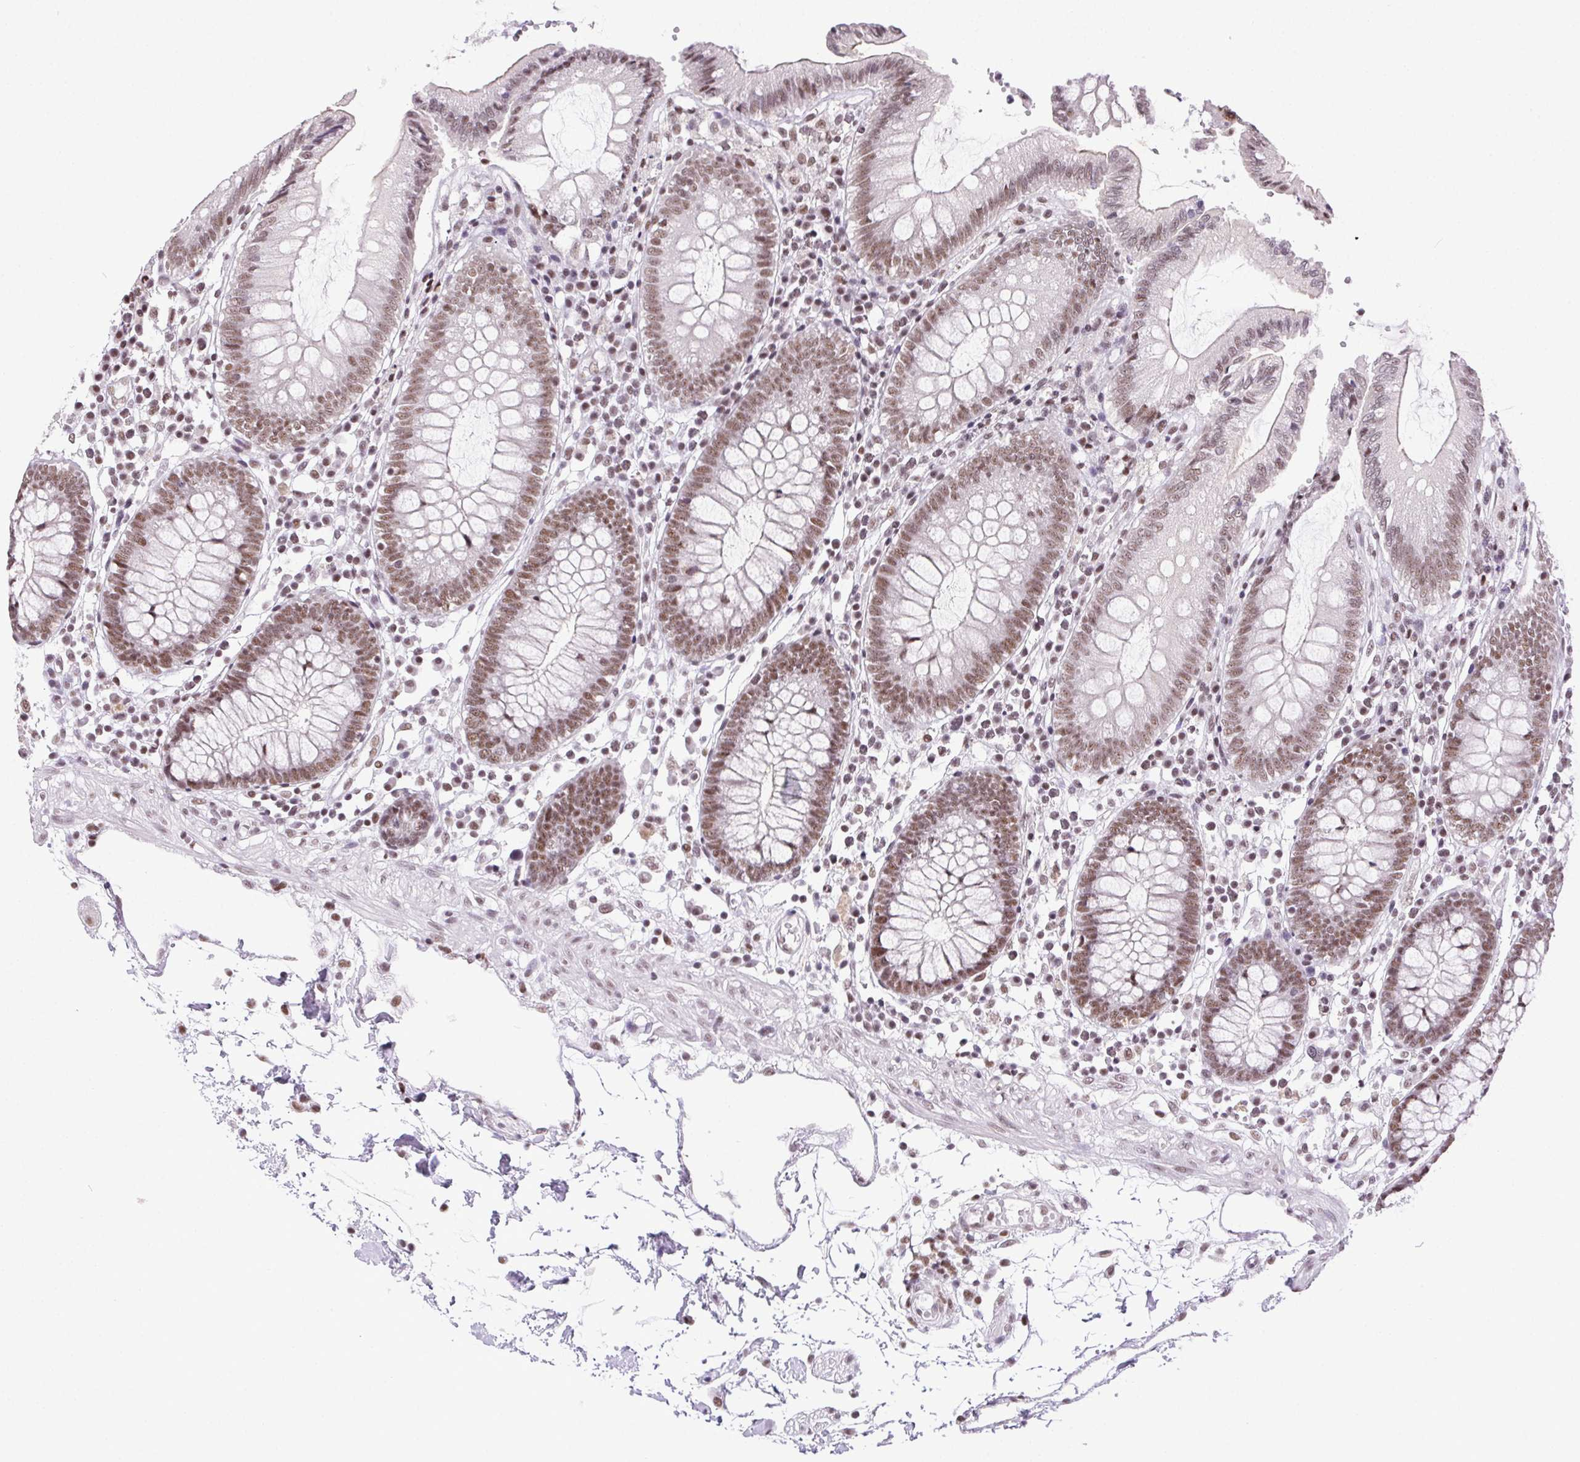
{"staining": {"intensity": "weak", "quantity": ">75%", "location": "nuclear"}, "tissue": "colon", "cell_type": "Endothelial cells", "image_type": "normal", "snomed": [{"axis": "morphology", "description": "Normal tissue, NOS"}, {"axis": "morphology", "description": "Adenocarcinoma, NOS"}, {"axis": "topography", "description": "Colon"}], "caption": "IHC staining of benign colon, which shows low levels of weak nuclear positivity in about >75% of endothelial cells indicating weak nuclear protein positivity. The staining was performed using DAB (brown) for protein detection and nuclei were counterstained in hematoxylin (blue).", "gene": "TRA2B", "patient": {"sex": "male", "age": 83}}